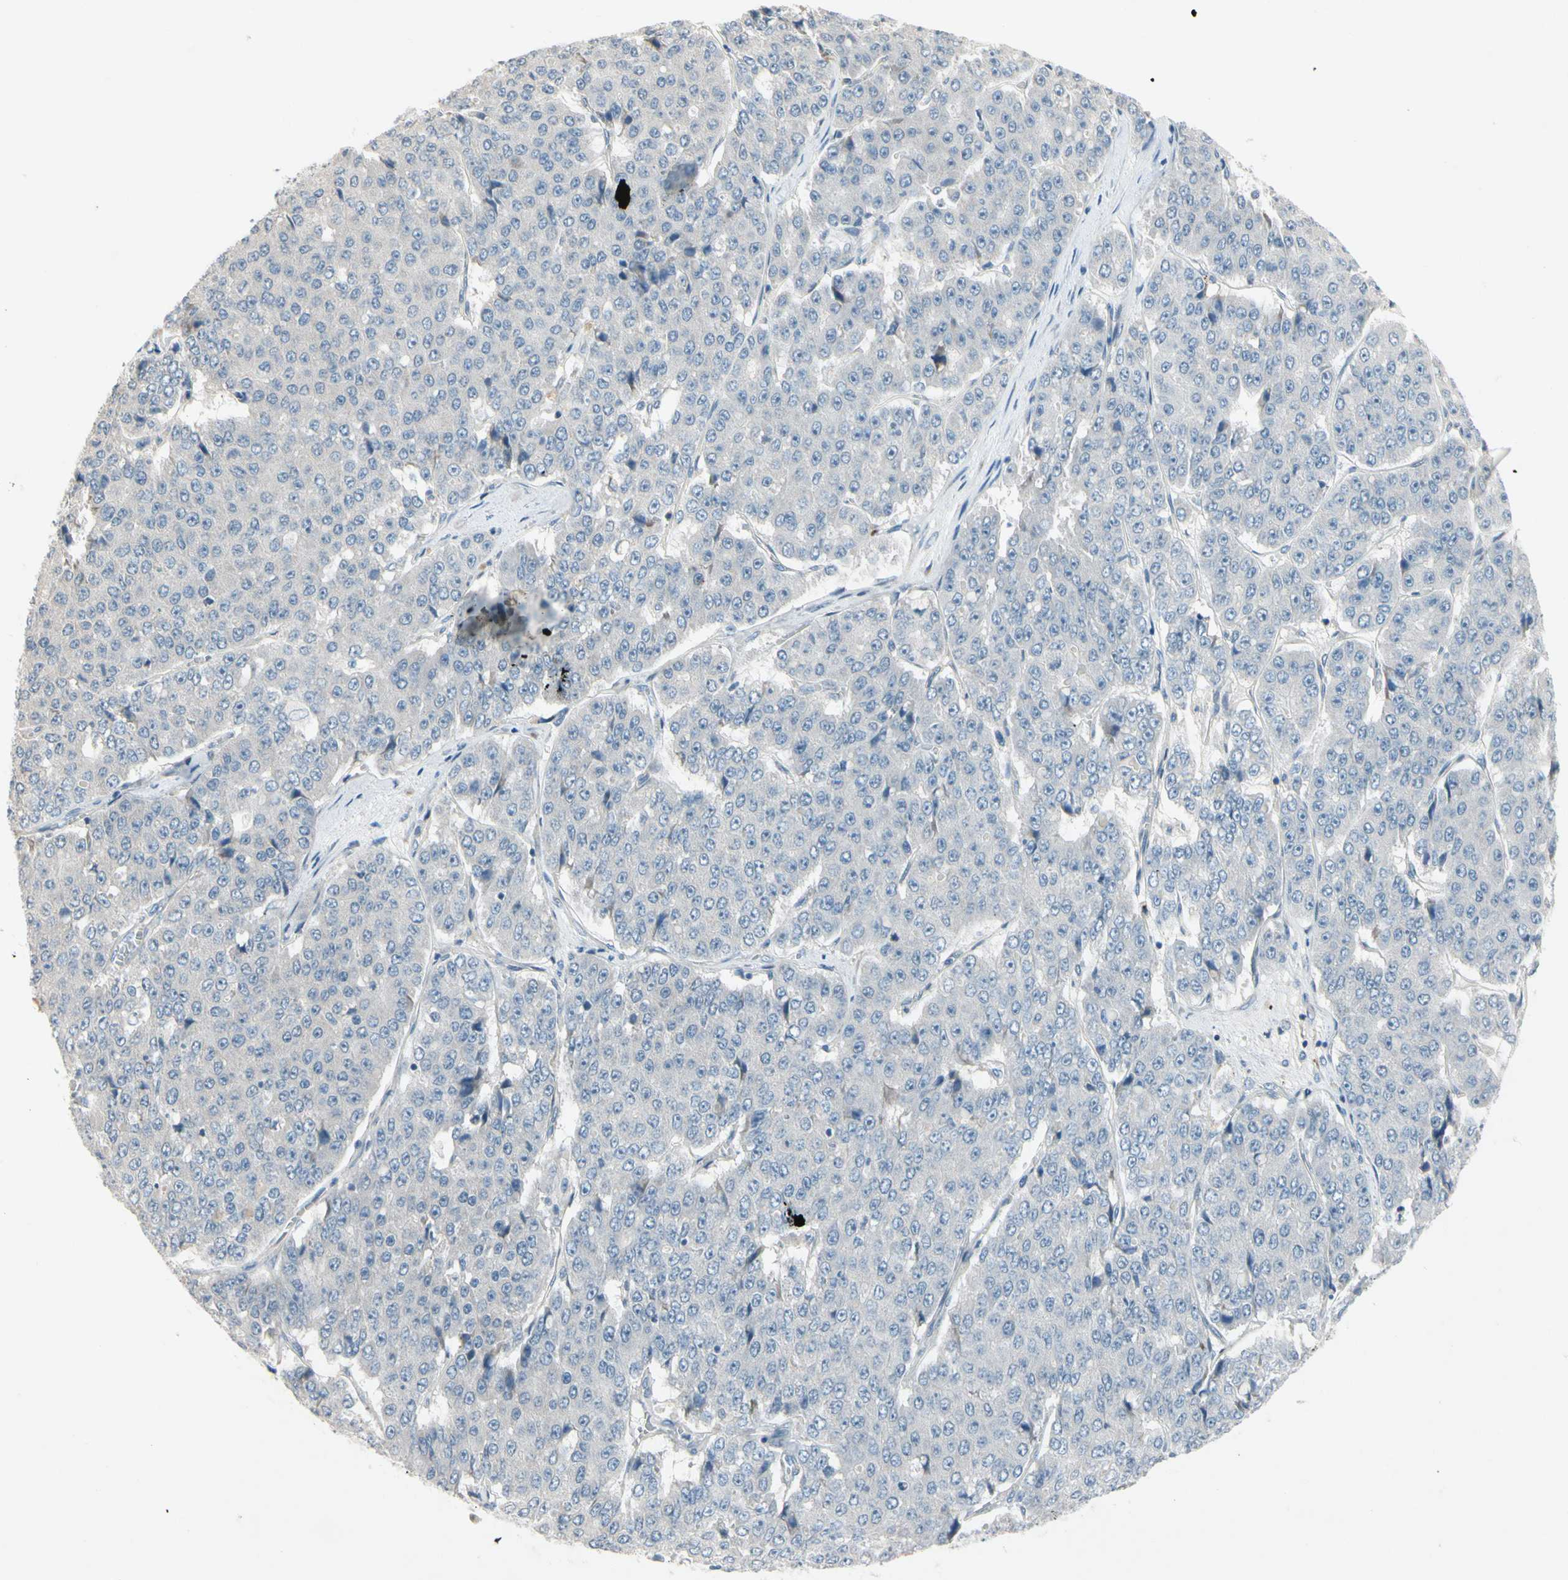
{"staining": {"intensity": "negative", "quantity": "none", "location": "none"}, "tissue": "pancreatic cancer", "cell_type": "Tumor cells", "image_type": "cancer", "snomed": [{"axis": "morphology", "description": "Adenocarcinoma, NOS"}, {"axis": "topography", "description": "Pancreas"}], "caption": "DAB immunohistochemical staining of human pancreatic adenocarcinoma displays no significant positivity in tumor cells.", "gene": "PIP5K1B", "patient": {"sex": "male", "age": 50}}